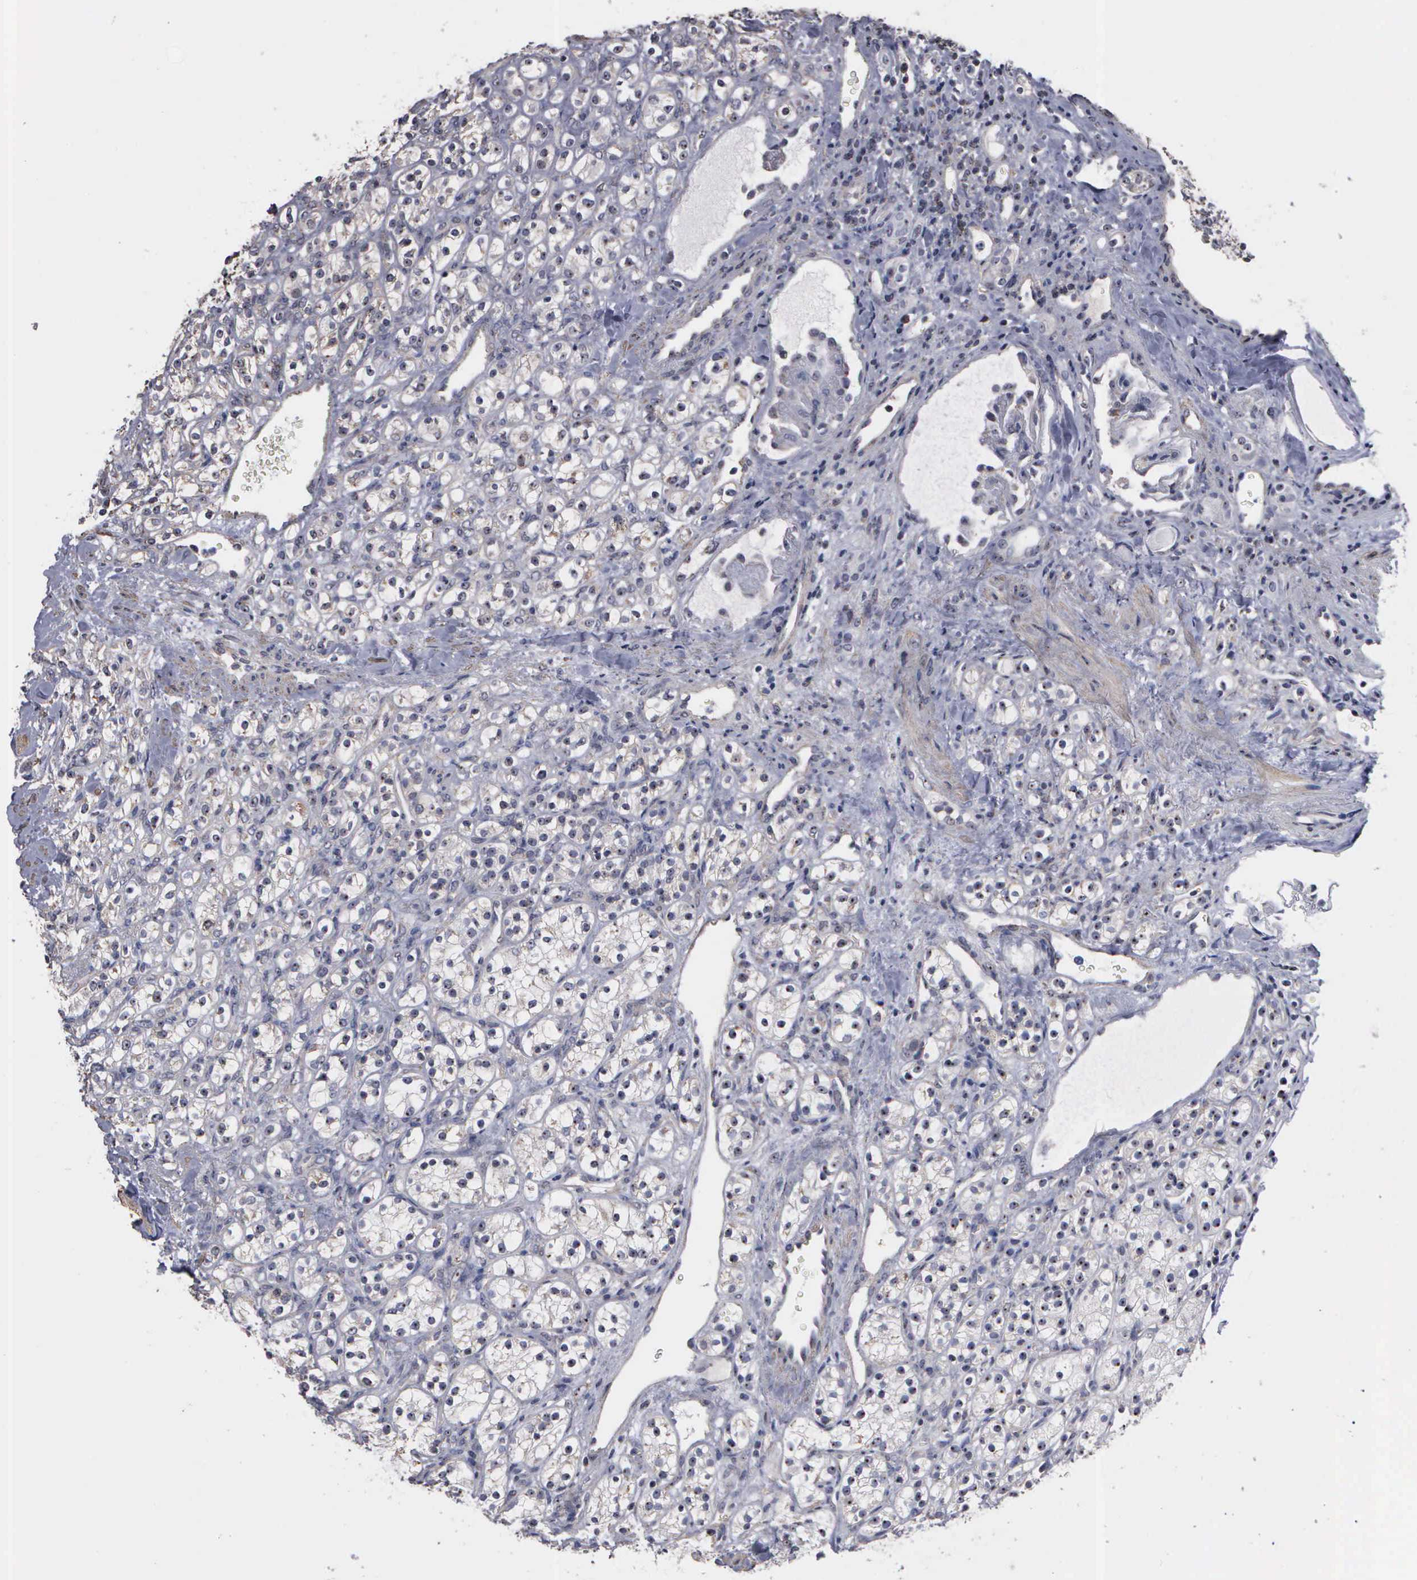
{"staining": {"intensity": "weak", "quantity": "<25%", "location": "cytoplasmic/membranous,nuclear"}, "tissue": "renal cancer", "cell_type": "Tumor cells", "image_type": "cancer", "snomed": [{"axis": "morphology", "description": "Adenocarcinoma, NOS"}, {"axis": "topography", "description": "Kidney"}], "caption": "This histopathology image is of adenocarcinoma (renal) stained with immunohistochemistry (IHC) to label a protein in brown with the nuclei are counter-stained blue. There is no staining in tumor cells.", "gene": "NGDN", "patient": {"sex": "male", "age": 77}}